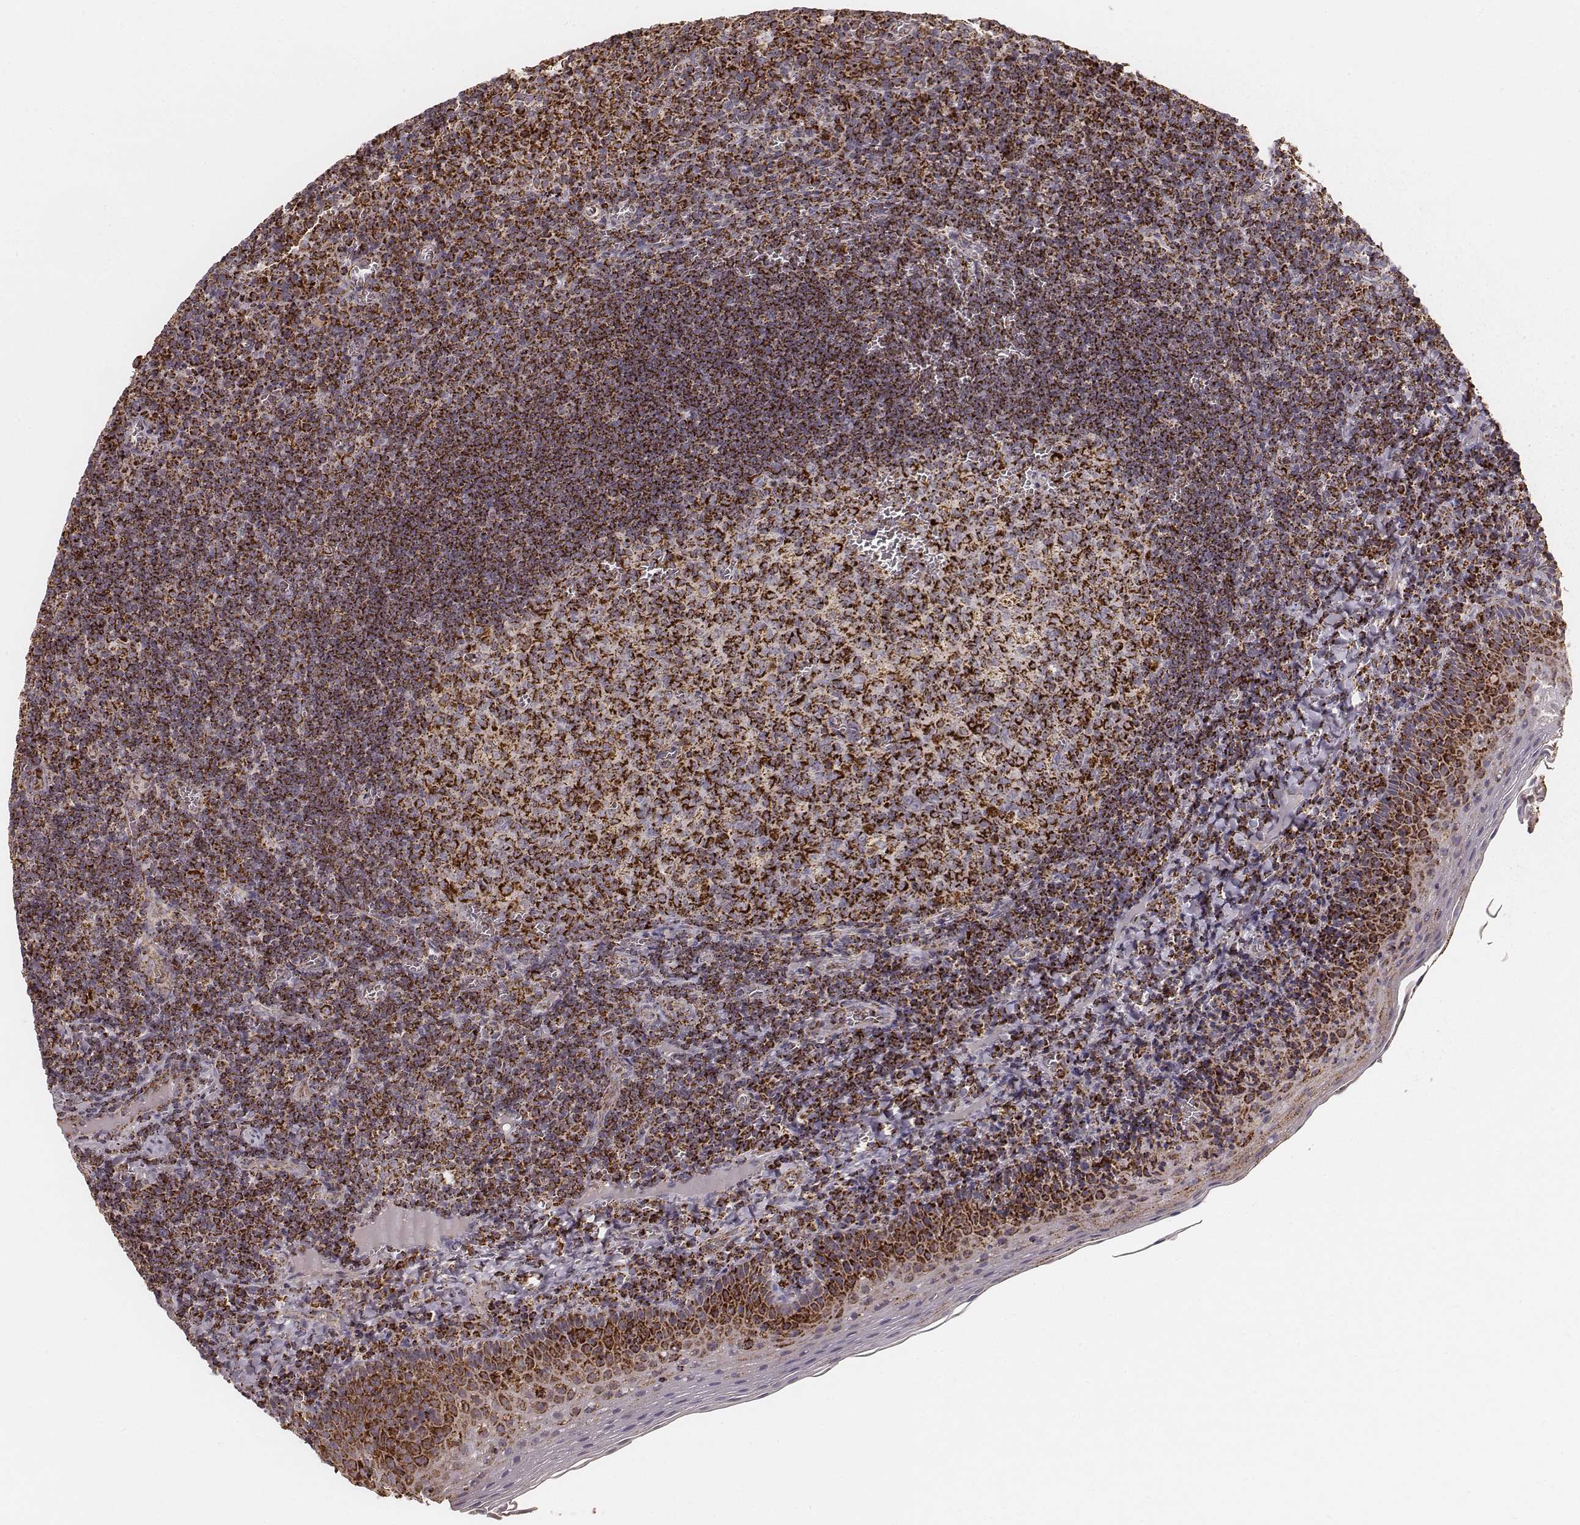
{"staining": {"intensity": "strong", "quantity": ">75%", "location": "cytoplasmic/membranous"}, "tissue": "tonsil", "cell_type": "Germinal center cells", "image_type": "normal", "snomed": [{"axis": "morphology", "description": "Normal tissue, NOS"}, {"axis": "morphology", "description": "Inflammation, NOS"}, {"axis": "topography", "description": "Tonsil"}], "caption": "Protein staining of unremarkable tonsil displays strong cytoplasmic/membranous expression in about >75% of germinal center cells.", "gene": "CS", "patient": {"sex": "female", "age": 31}}